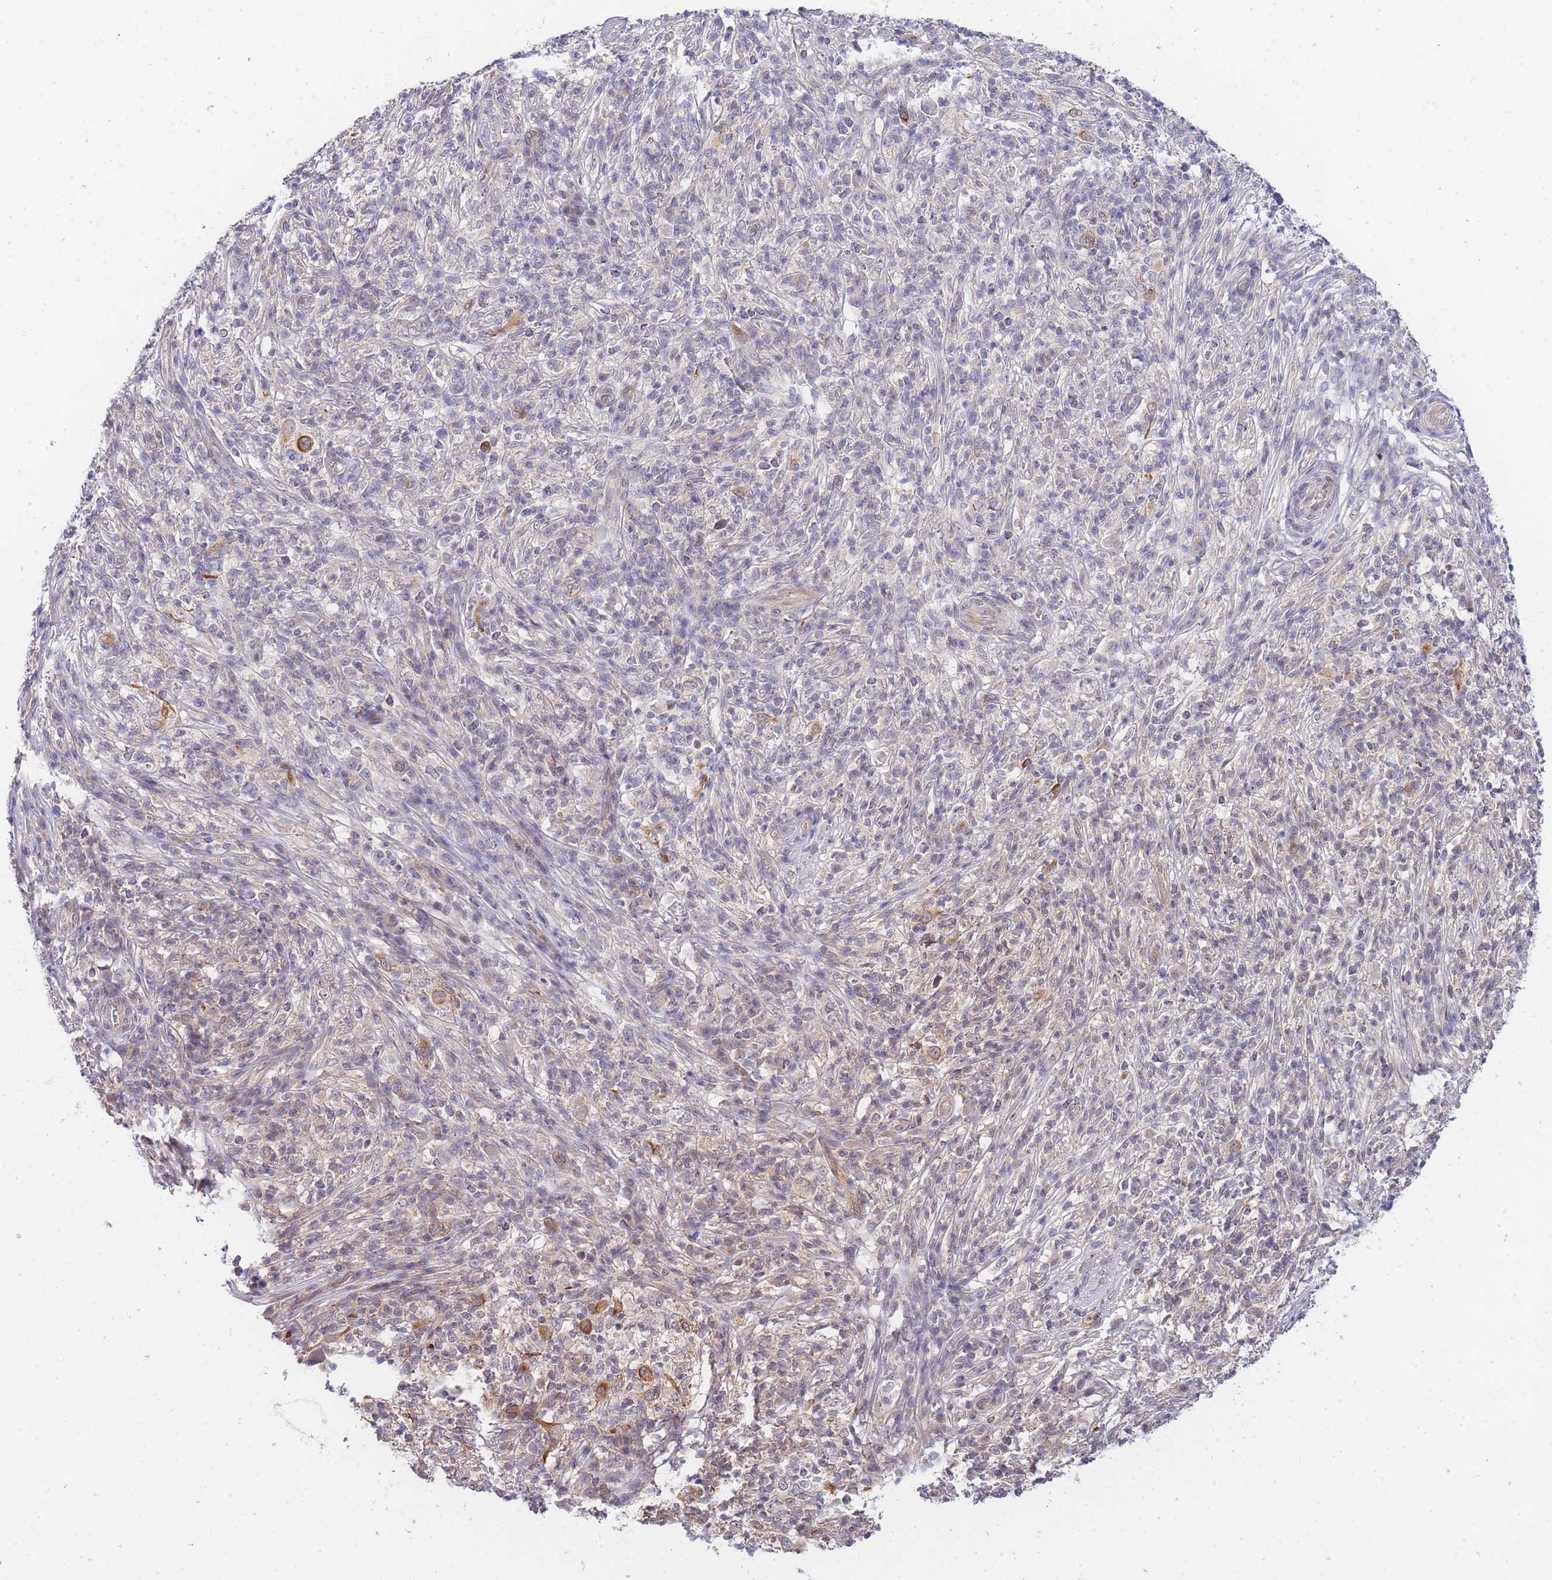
{"staining": {"intensity": "negative", "quantity": "none", "location": "none"}, "tissue": "melanoma", "cell_type": "Tumor cells", "image_type": "cancer", "snomed": [{"axis": "morphology", "description": "Malignant melanoma, NOS"}, {"axis": "topography", "description": "Skin"}], "caption": "Immunohistochemistry of human melanoma demonstrates no staining in tumor cells.", "gene": "C19orf25", "patient": {"sex": "male", "age": 66}}